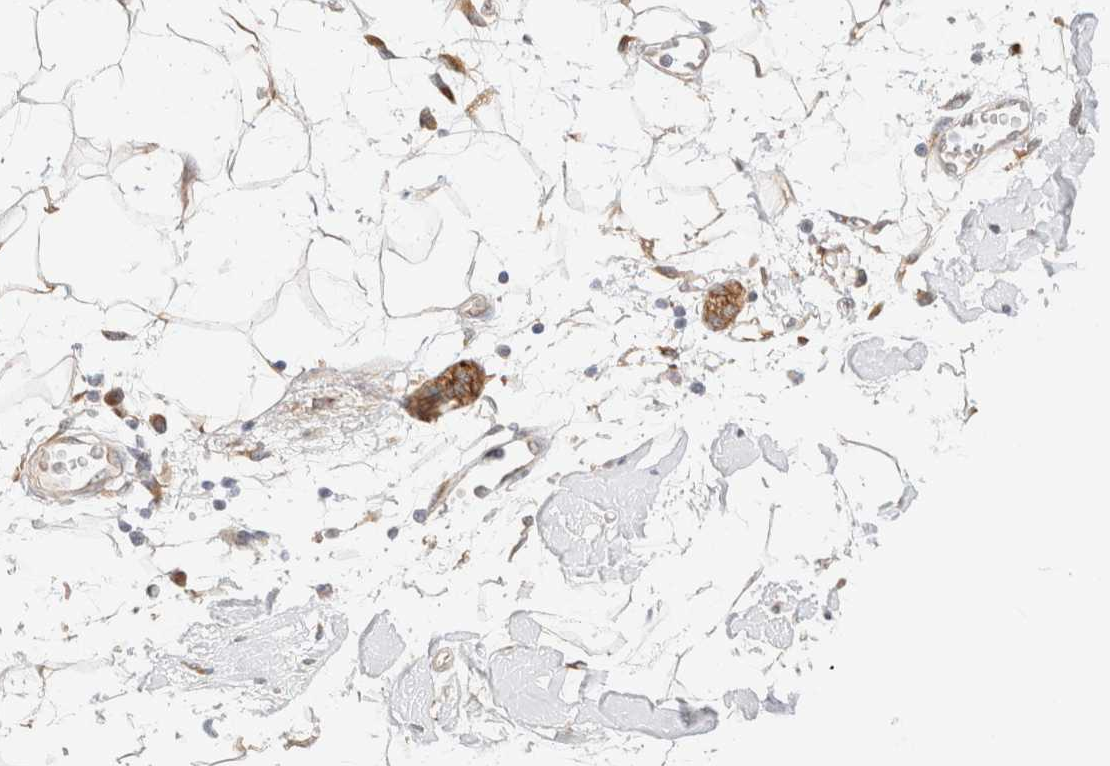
{"staining": {"intensity": "moderate", "quantity": "25%-75%", "location": "cytoplasmic/membranous"}, "tissue": "adipose tissue", "cell_type": "Adipocytes", "image_type": "normal", "snomed": [{"axis": "morphology", "description": "Normal tissue, NOS"}, {"axis": "morphology", "description": "Adenocarcinoma, NOS"}, {"axis": "topography", "description": "Duodenum"}, {"axis": "topography", "description": "Peripheral nerve tissue"}], "caption": "Unremarkable adipose tissue was stained to show a protein in brown. There is medium levels of moderate cytoplasmic/membranous staining in about 25%-75% of adipocytes. The staining was performed using DAB (3,3'-diaminobenzidine) to visualize the protein expression in brown, while the nuclei were stained in blue with hematoxylin (Magnification: 20x).", "gene": "RRP15", "patient": {"sex": "female", "age": 60}}